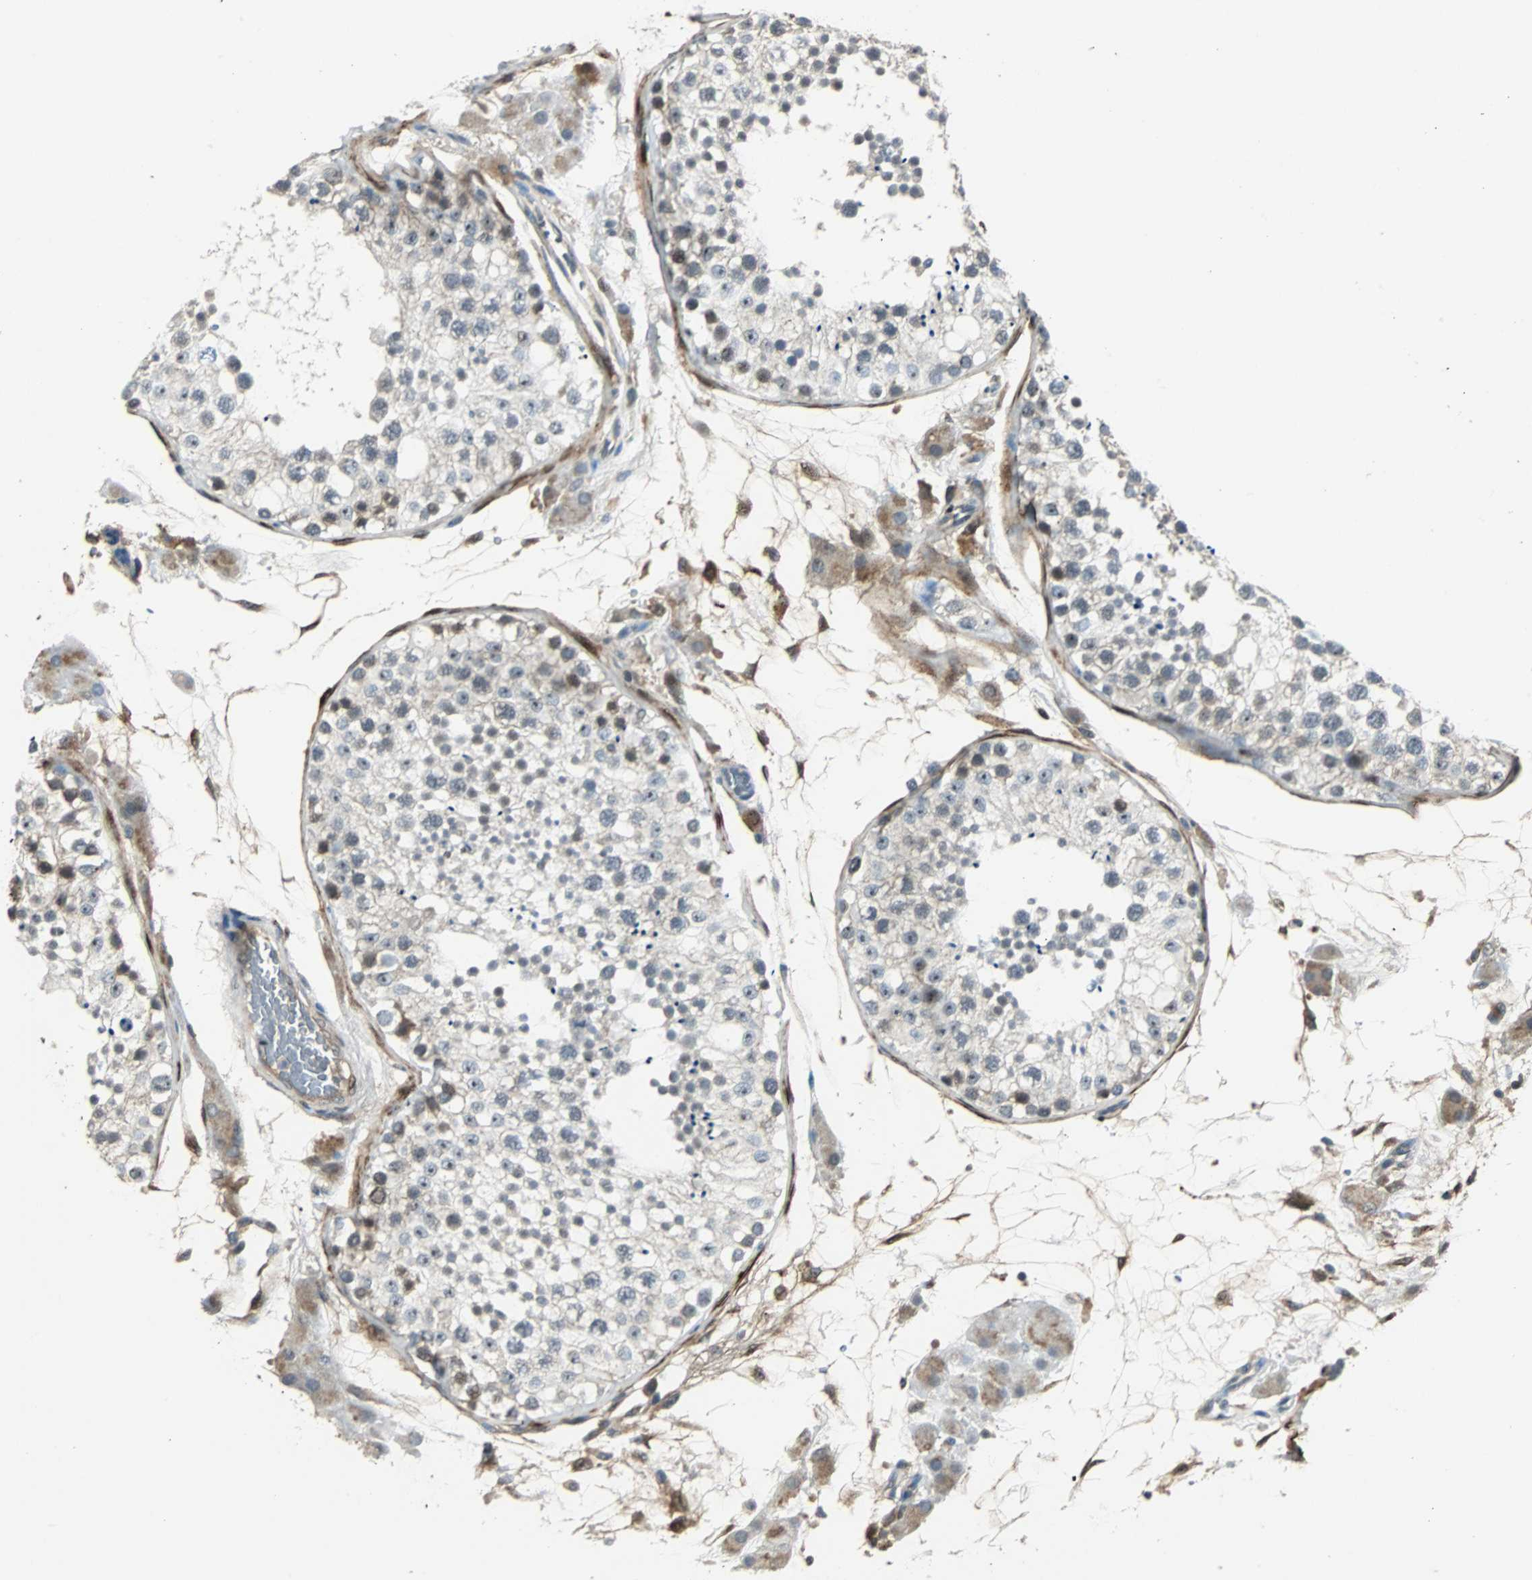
{"staining": {"intensity": "moderate", "quantity": "<25%", "location": "cytoplasmic/membranous,nuclear"}, "tissue": "testis", "cell_type": "Cells in seminiferous ducts", "image_type": "normal", "snomed": [{"axis": "morphology", "description": "Normal tissue, NOS"}, {"axis": "topography", "description": "Testis"}], "caption": "Protein expression analysis of unremarkable human testis reveals moderate cytoplasmic/membranous,nuclear staining in approximately <25% of cells in seminiferous ducts. The protein of interest is stained brown, and the nuclei are stained in blue (DAB (3,3'-diaminobenzidine) IHC with brightfield microscopy, high magnification).", "gene": "FHL2", "patient": {"sex": "male", "age": 26}}